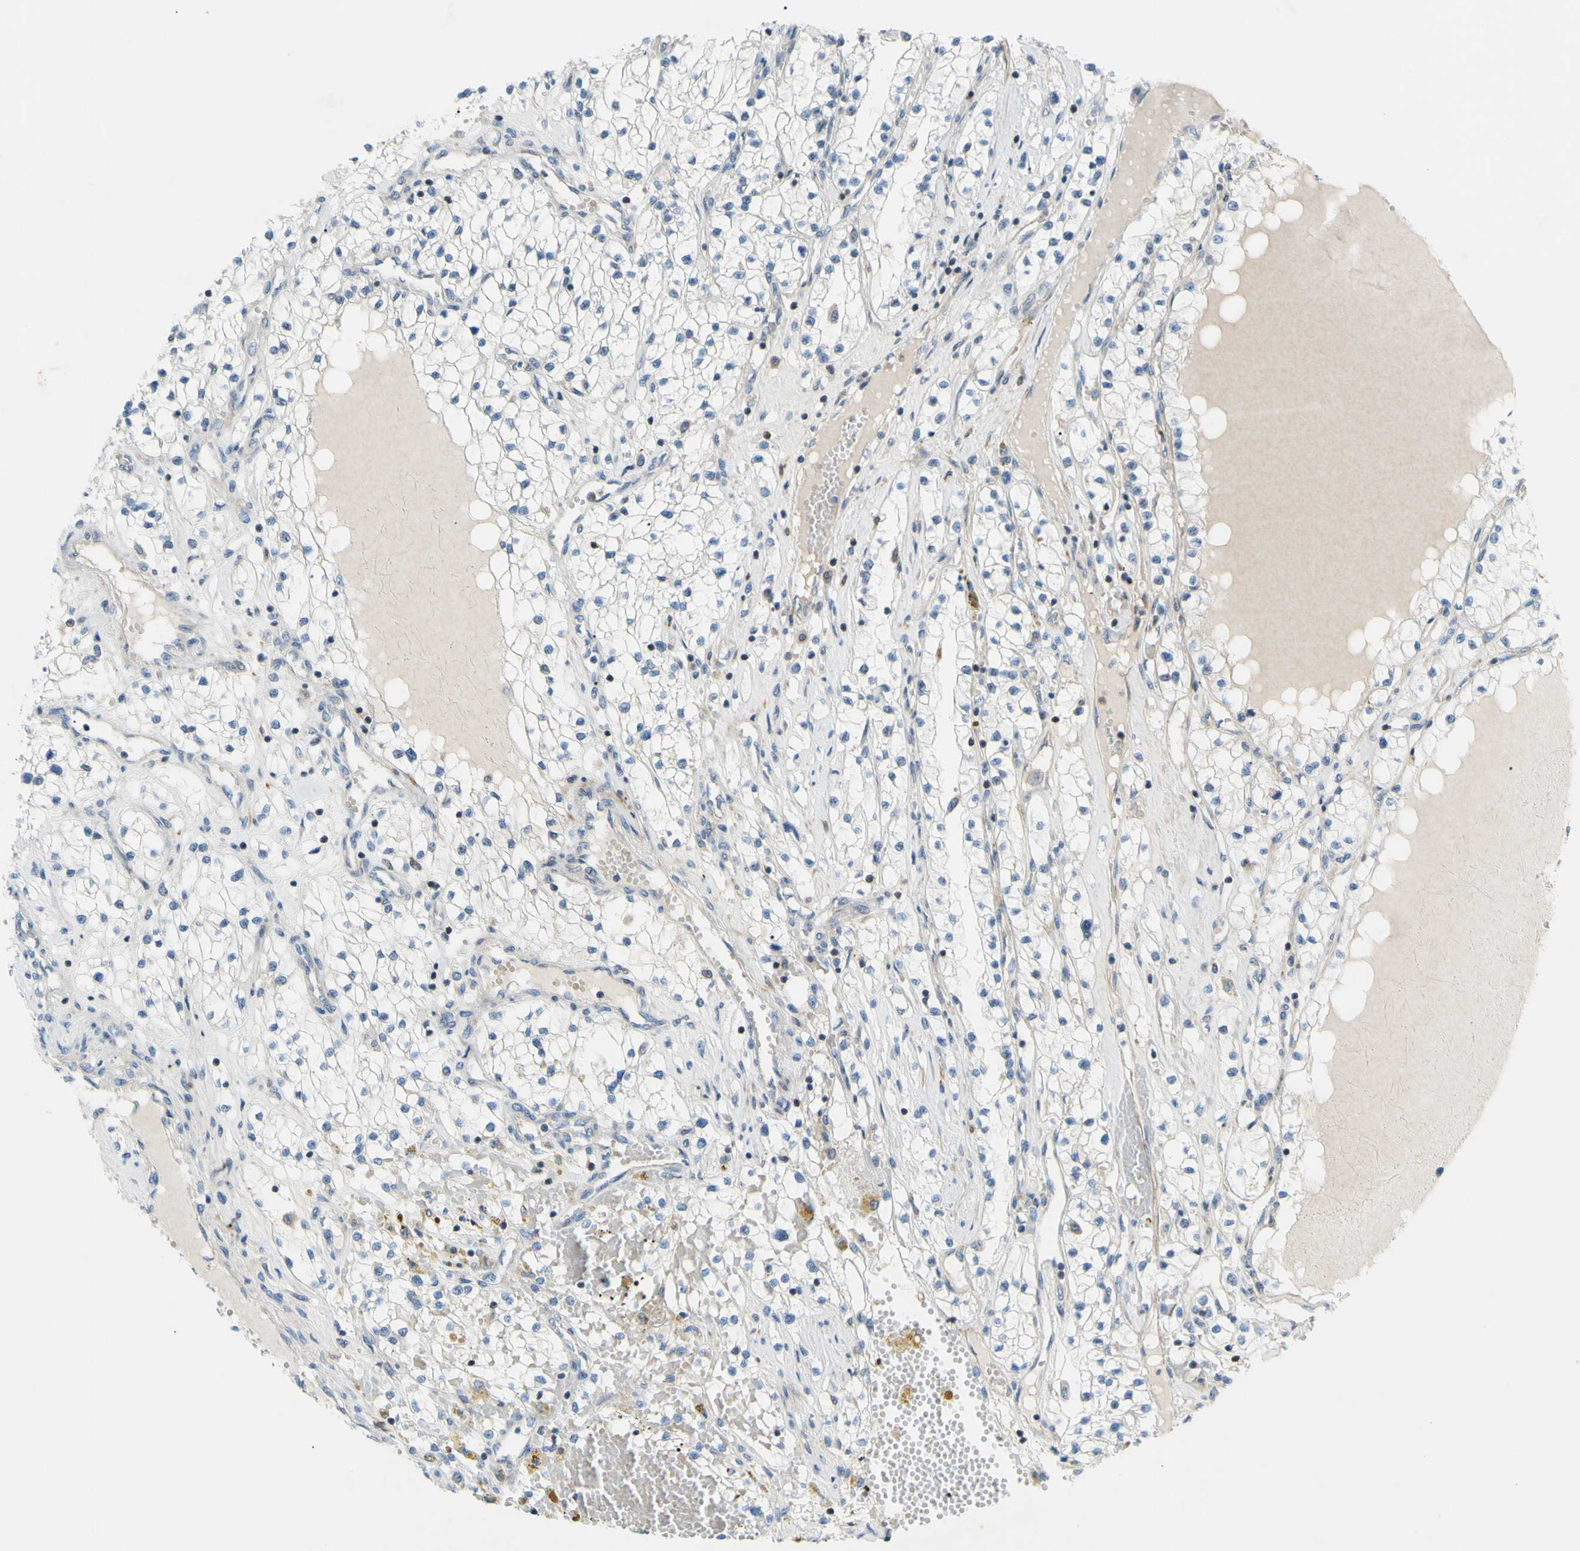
{"staining": {"intensity": "negative", "quantity": "none", "location": "none"}, "tissue": "renal cancer", "cell_type": "Tumor cells", "image_type": "cancer", "snomed": [{"axis": "morphology", "description": "Adenocarcinoma, NOS"}, {"axis": "topography", "description": "Kidney"}], "caption": "Tumor cells show no significant protein expression in renal cancer (adenocarcinoma).", "gene": "PAK2", "patient": {"sex": "male", "age": 68}}